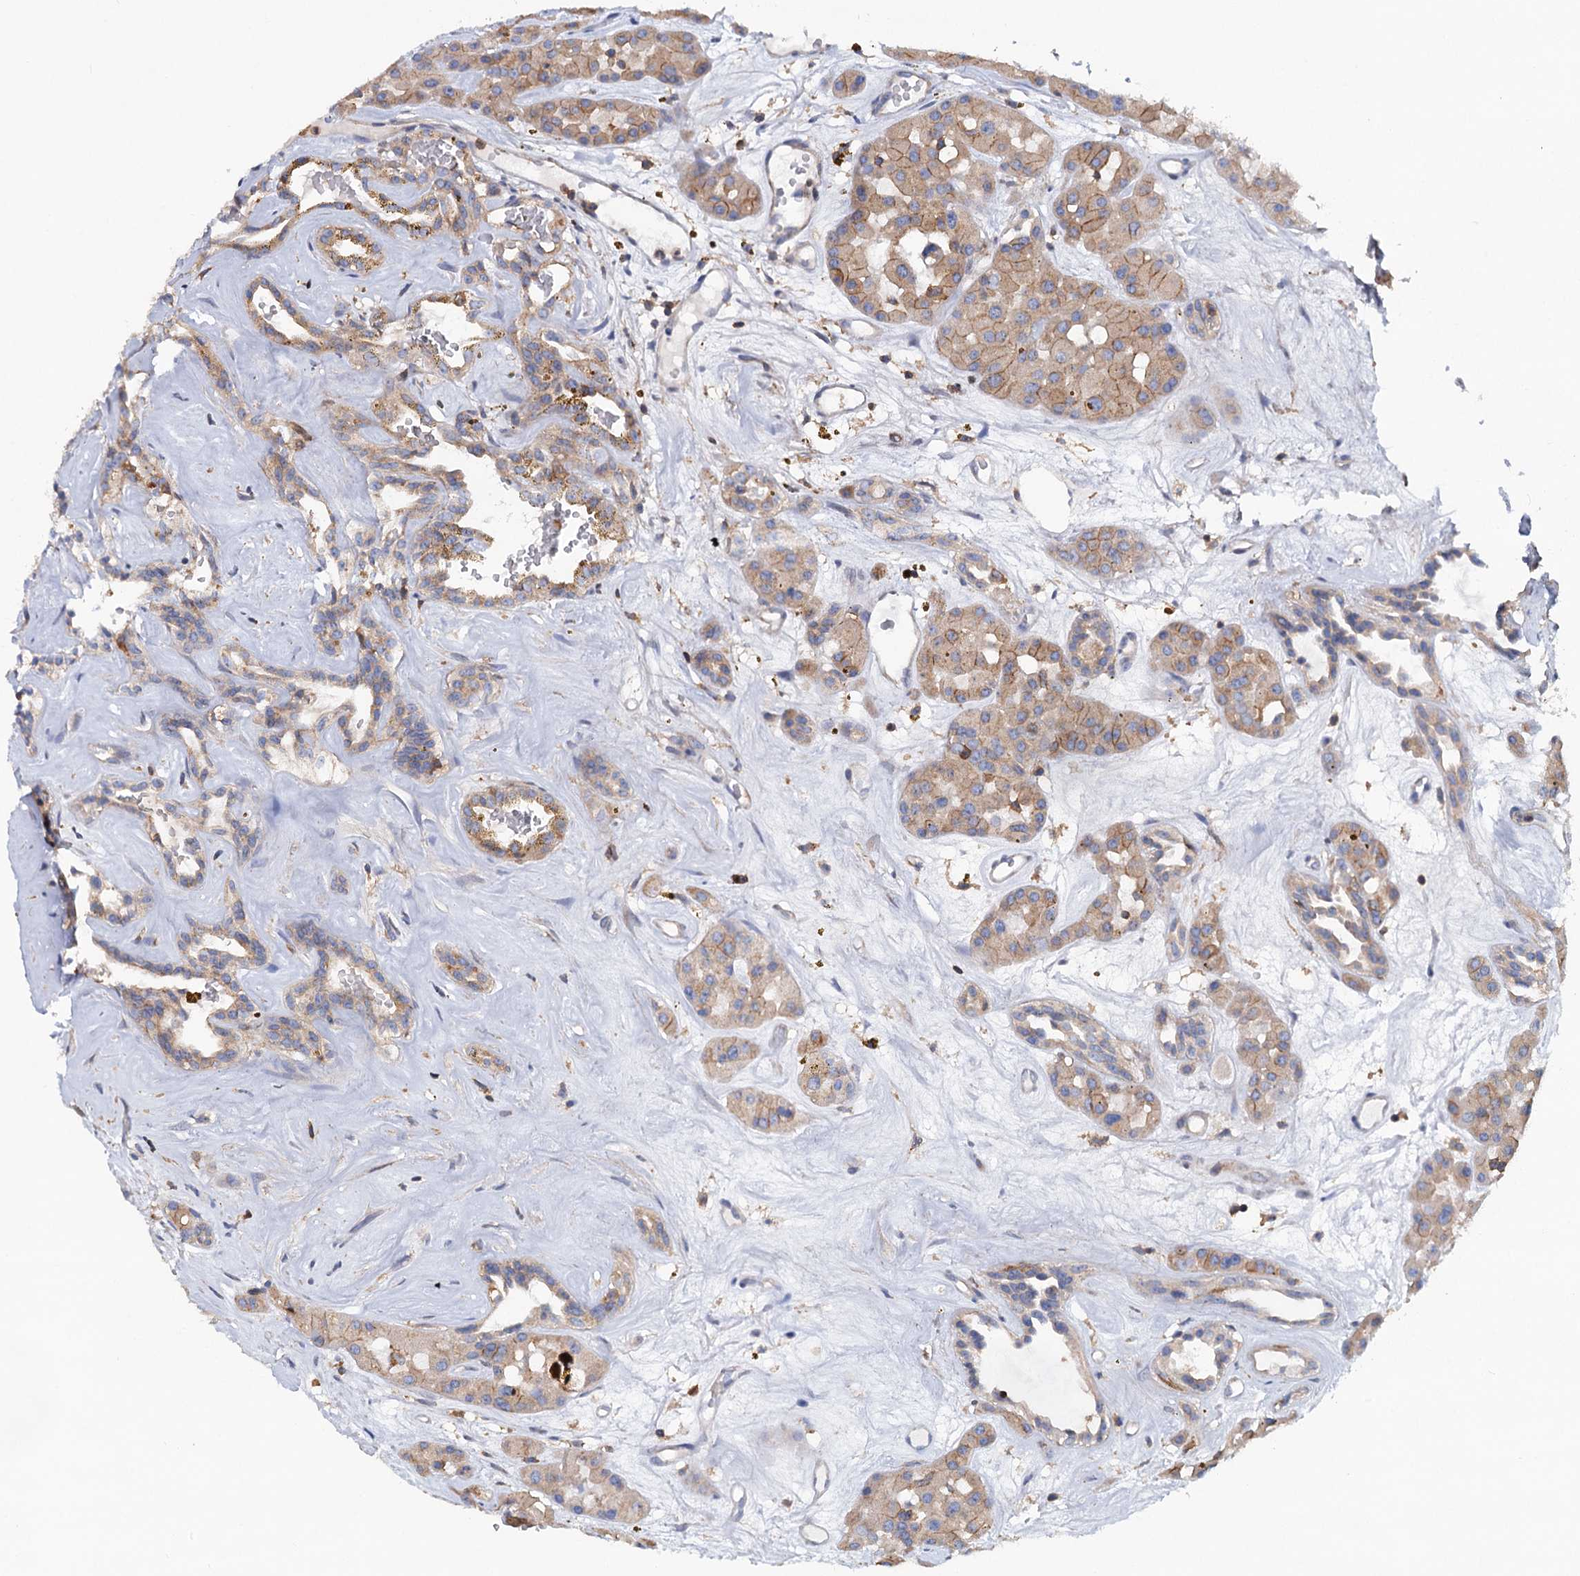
{"staining": {"intensity": "moderate", "quantity": "25%-75%", "location": "cytoplasmic/membranous"}, "tissue": "renal cancer", "cell_type": "Tumor cells", "image_type": "cancer", "snomed": [{"axis": "morphology", "description": "Carcinoma, NOS"}, {"axis": "topography", "description": "Kidney"}], "caption": "Protein analysis of renal carcinoma tissue exhibits moderate cytoplasmic/membranous expression in approximately 25%-75% of tumor cells.", "gene": "LRCH4", "patient": {"sex": "female", "age": 75}}